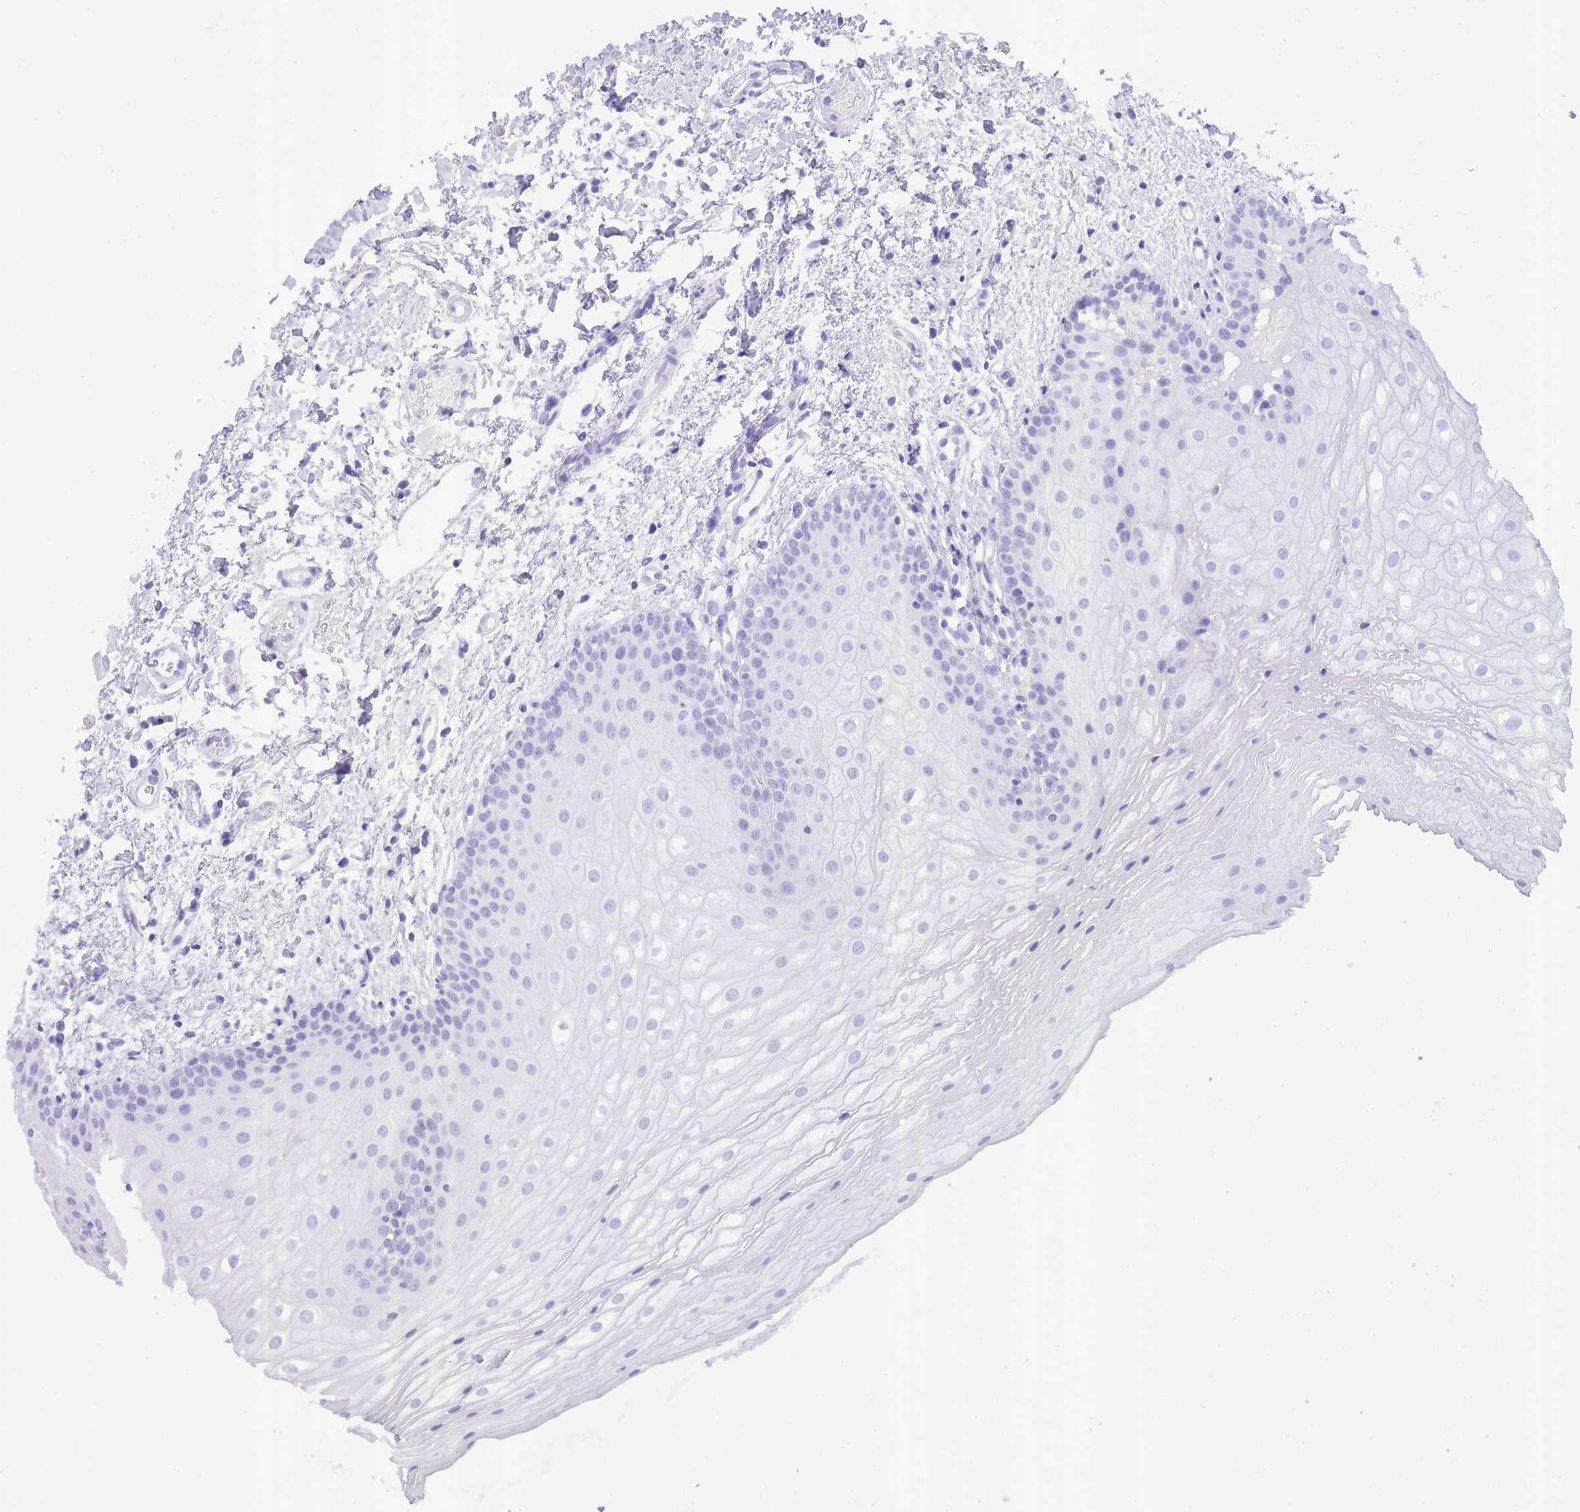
{"staining": {"intensity": "negative", "quantity": "none", "location": "none"}, "tissue": "oral mucosa", "cell_type": "Squamous epithelial cells", "image_type": "normal", "snomed": [{"axis": "morphology", "description": "Normal tissue, NOS"}, {"axis": "topography", "description": "Oral tissue"}], "caption": "A high-resolution histopathology image shows immunohistochemistry staining of benign oral mucosa, which displays no significant positivity in squamous epithelial cells. The staining is performed using DAB brown chromogen with nuclei counter-stained in using hematoxylin.", "gene": "SLC4A4", "patient": {"sex": "female", "age": 54}}